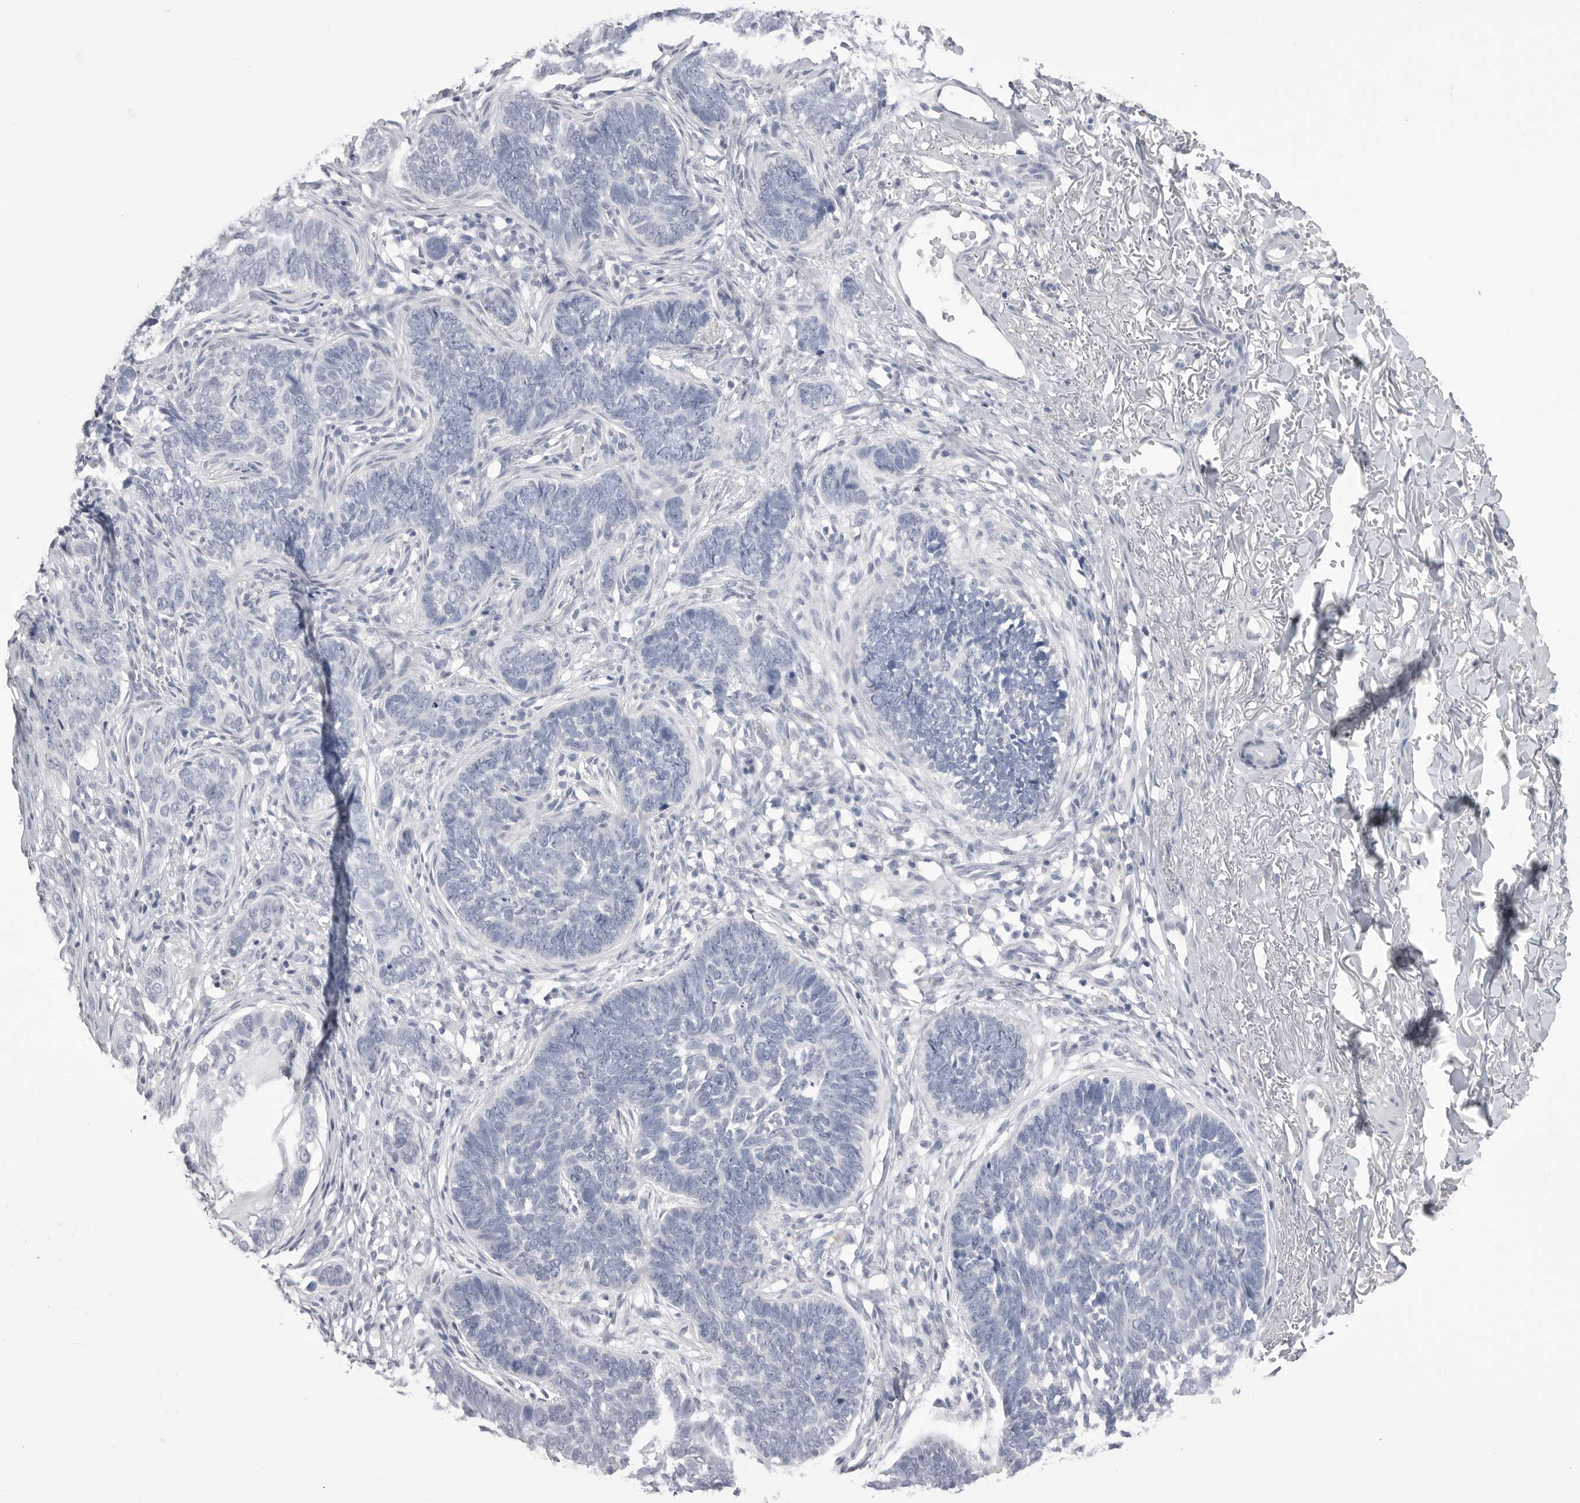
{"staining": {"intensity": "negative", "quantity": "none", "location": "none"}, "tissue": "skin cancer", "cell_type": "Tumor cells", "image_type": "cancer", "snomed": [{"axis": "morphology", "description": "Normal tissue, NOS"}, {"axis": "morphology", "description": "Basal cell carcinoma"}, {"axis": "topography", "description": "Skin"}], "caption": "This is an immunohistochemistry histopathology image of human basal cell carcinoma (skin). There is no expression in tumor cells.", "gene": "CPB1", "patient": {"sex": "male", "age": 77}}